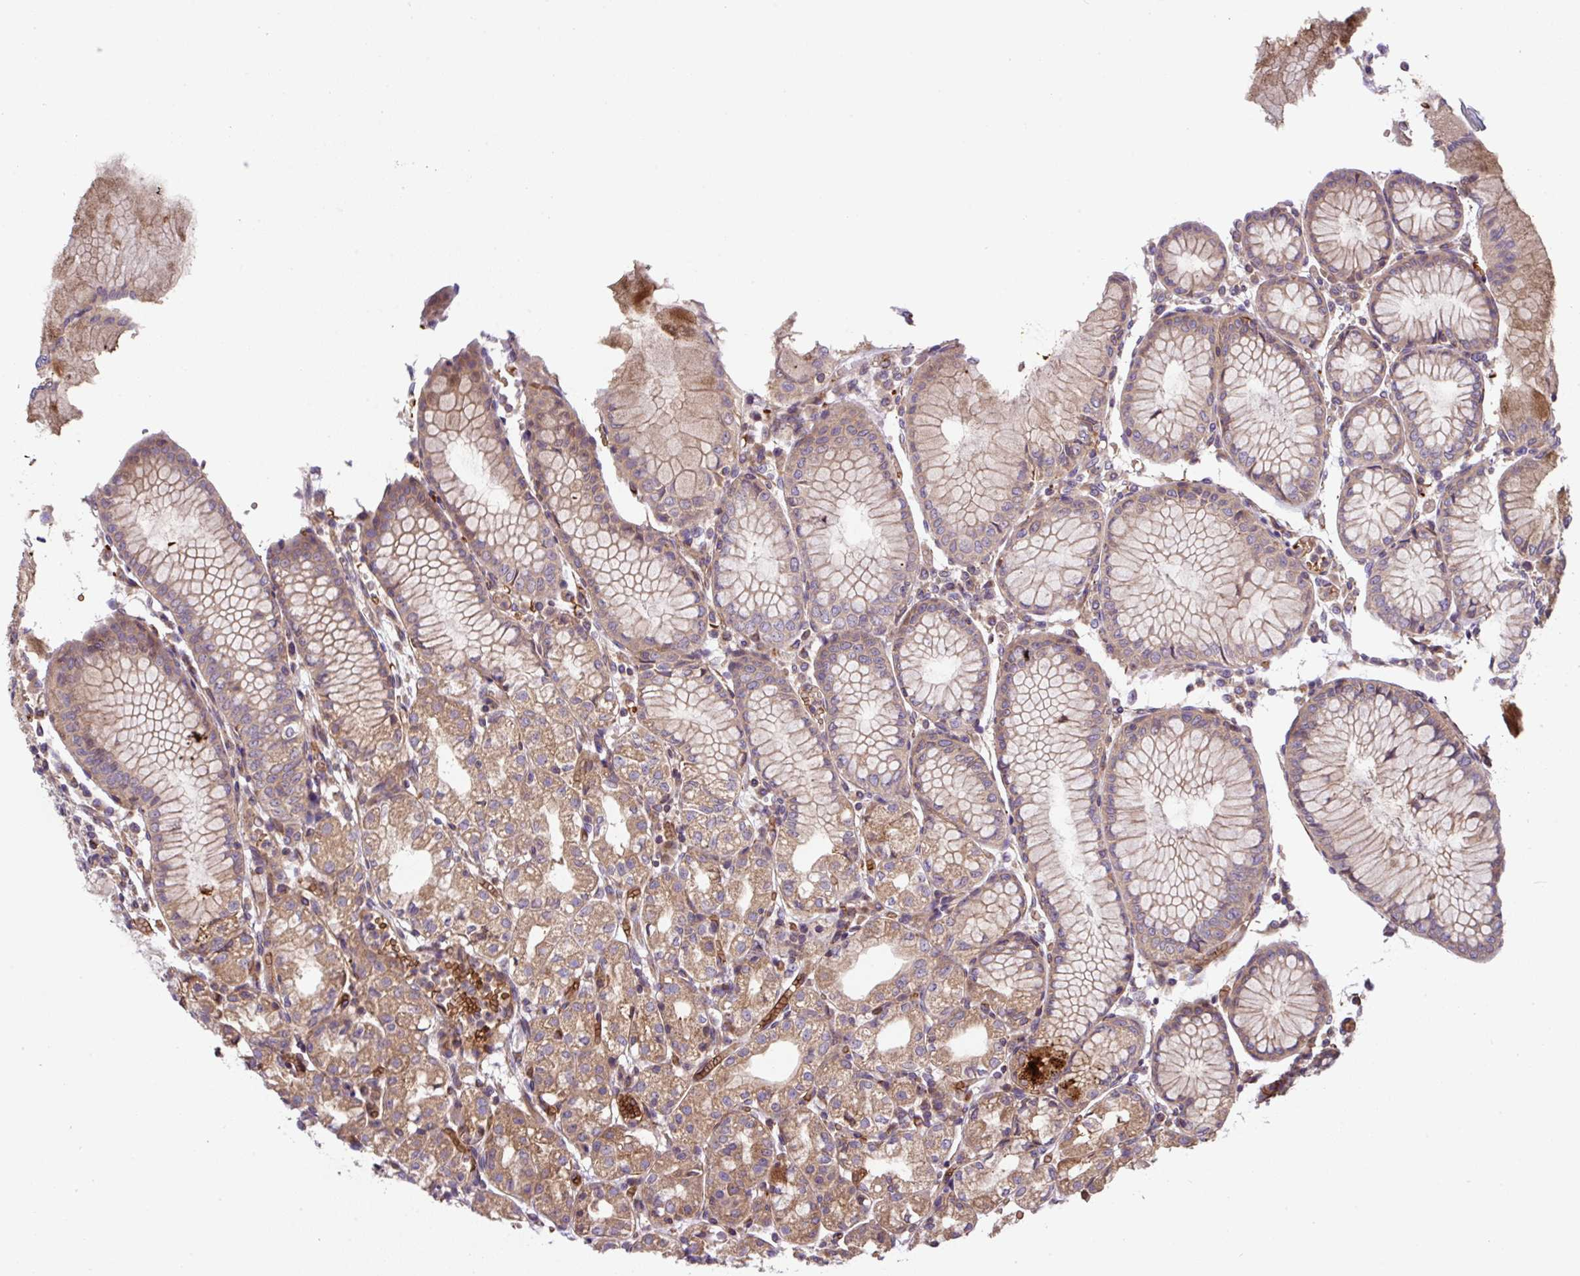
{"staining": {"intensity": "moderate", "quantity": ">75%", "location": "cytoplasmic/membranous"}, "tissue": "stomach", "cell_type": "Glandular cells", "image_type": "normal", "snomed": [{"axis": "morphology", "description": "Normal tissue, NOS"}, {"axis": "topography", "description": "Stomach"}], "caption": "Protein staining of benign stomach demonstrates moderate cytoplasmic/membranous expression in about >75% of glandular cells. (Stains: DAB in brown, nuclei in blue, Microscopy: brightfield microscopy at high magnification).", "gene": "APOBEC3D", "patient": {"sex": "female", "age": 57}}